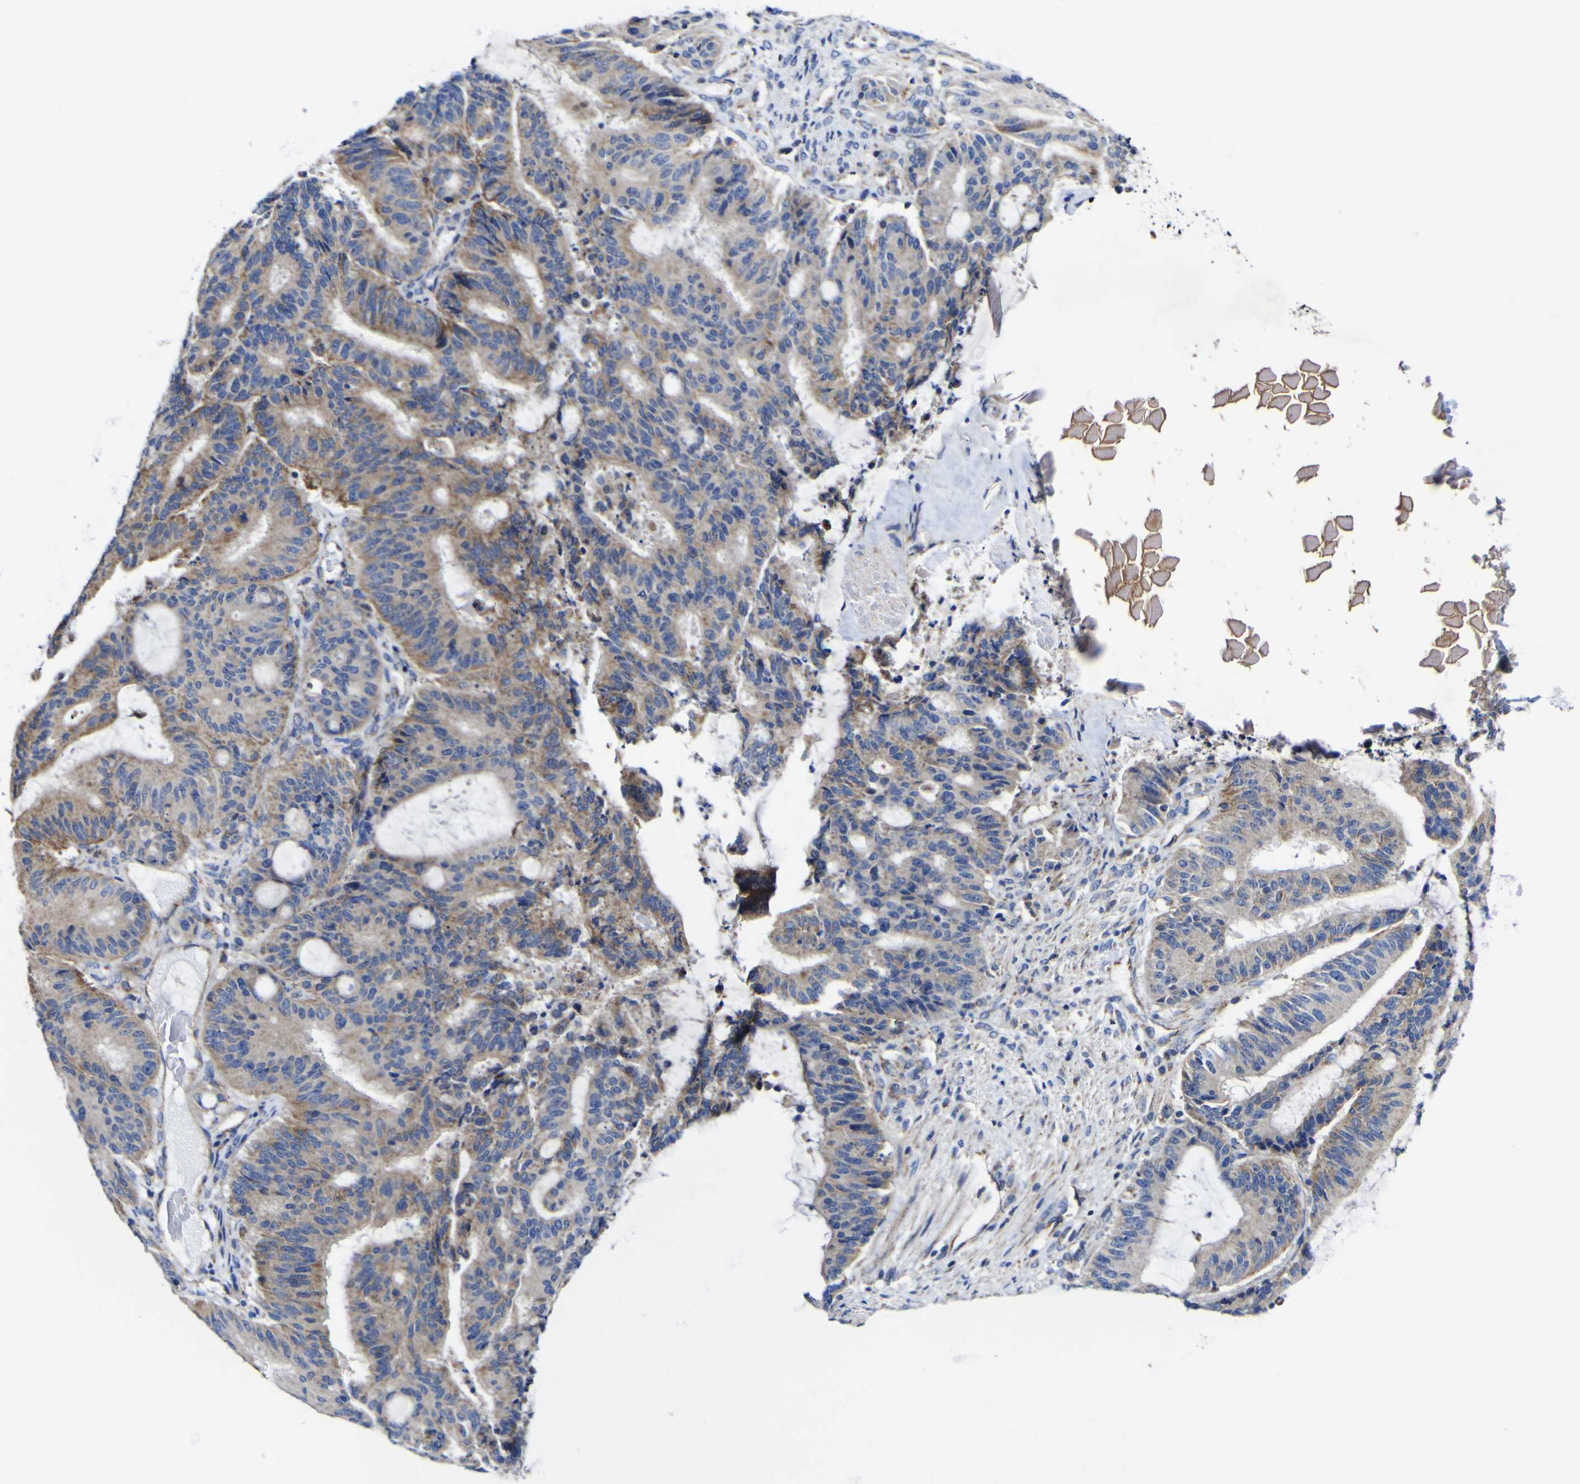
{"staining": {"intensity": "moderate", "quantity": ">75%", "location": "cytoplasmic/membranous"}, "tissue": "liver cancer", "cell_type": "Tumor cells", "image_type": "cancer", "snomed": [{"axis": "morphology", "description": "Cholangiocarcinoma"}, {"axis": "topography", "description": "Liver"}], "caption": "Moderate cytoplasmic/membranous expression is present in approximately >75% of tumor cells in cholangiocarcinoma (liver). Using DAB (brown) and hematoxylin (blue) stains, captured at high magnification using brightfield microscopy.", "gene": "CCDC90B", "patient": {"sex": "female", "age": 73}}